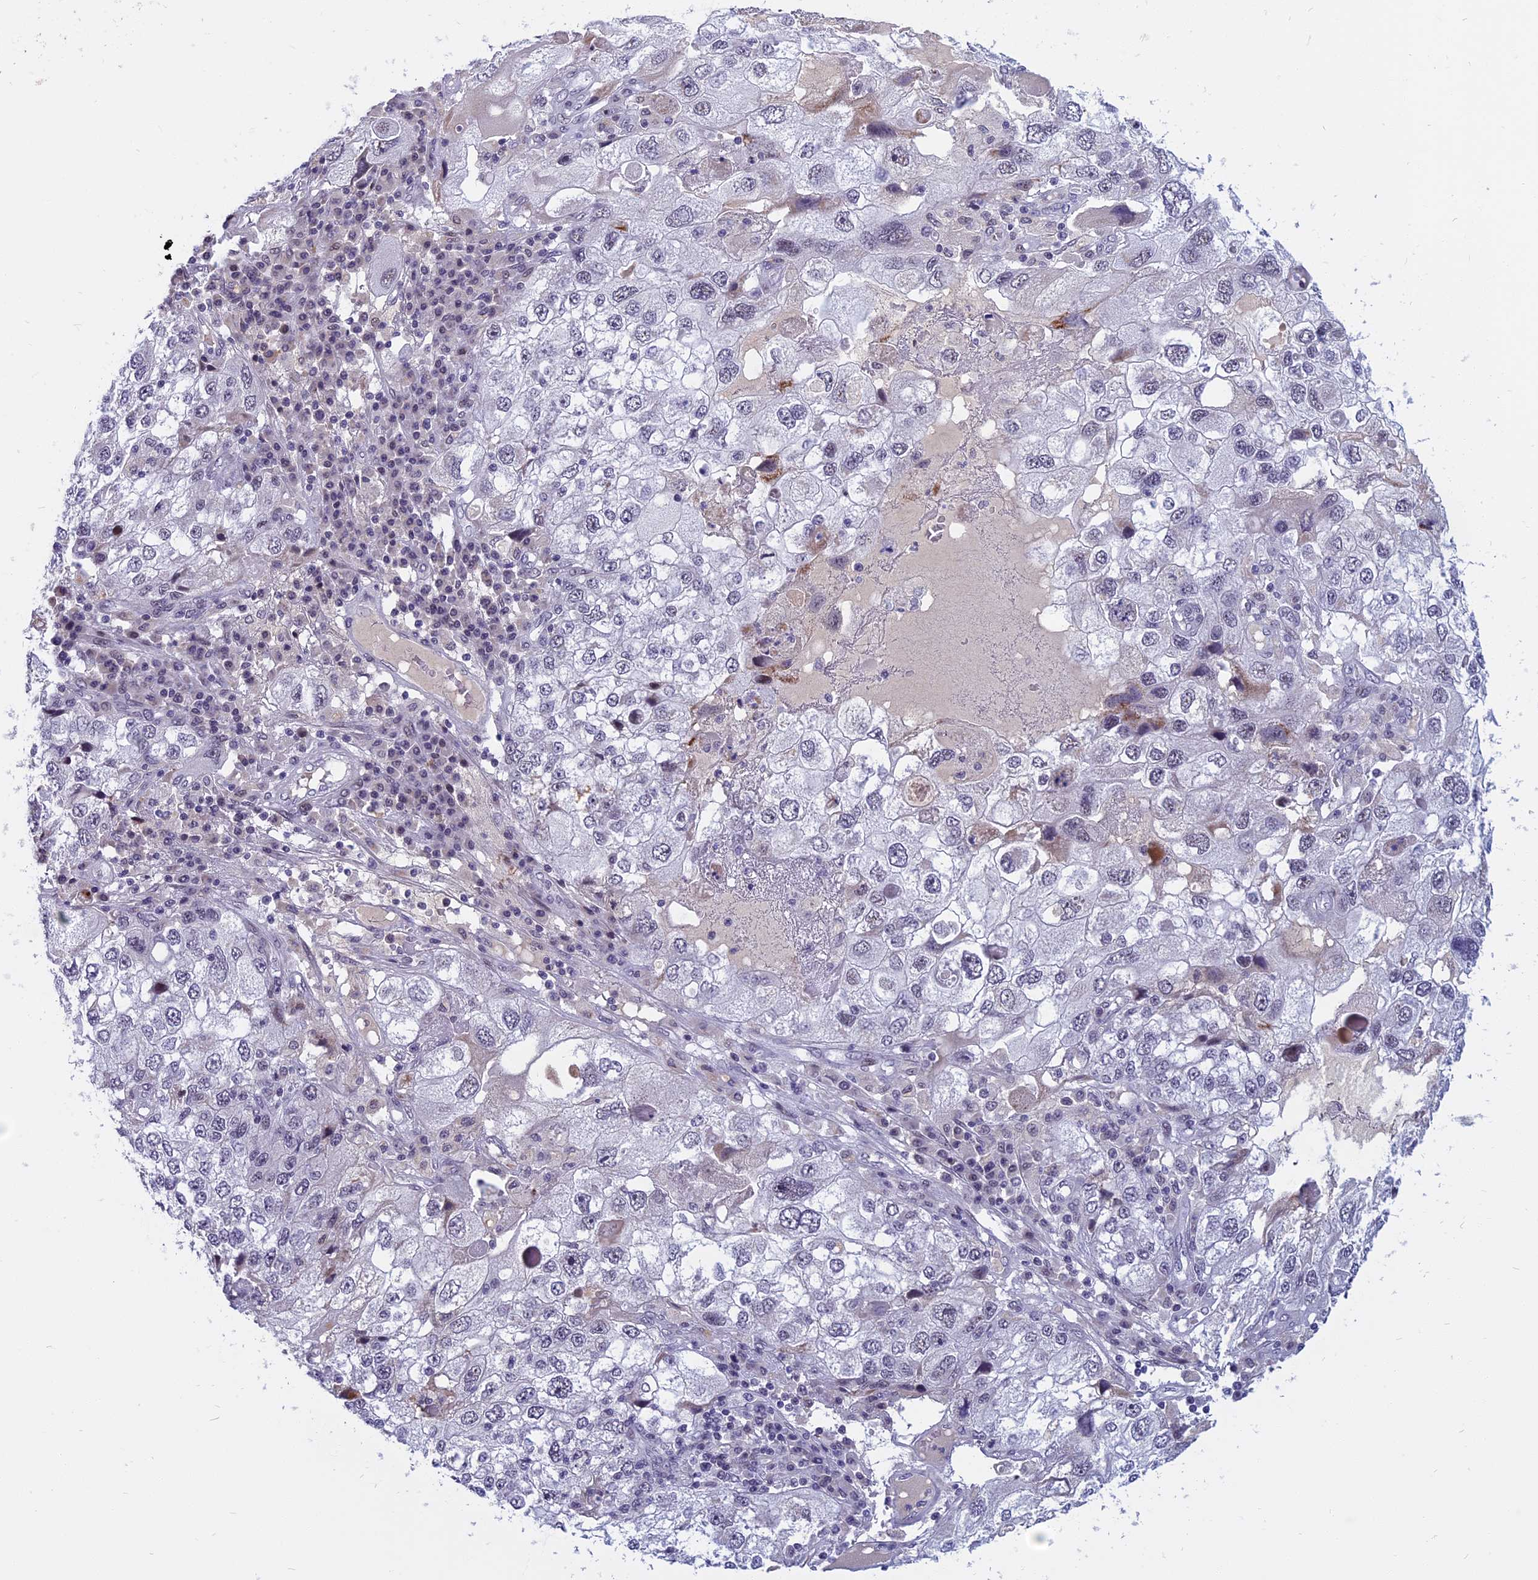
{"staining": {"intensity": "negative", "quantity": "none", "location": "none"}, "tissue": "endometrial cancer", "cell_type": "Tumor cells", "image_type": "cancer", "snomed": [{"axis": "morphology", "description": "Adenocarcinoma, NOS"}, {"axis": "topography", "description": "Endometrium"}], "caption": "IHC of endometrial cancer demonstrates no expression in tumor cells.", "gene": "CDC7", "patient": {"sex": "female", "age": 49}}